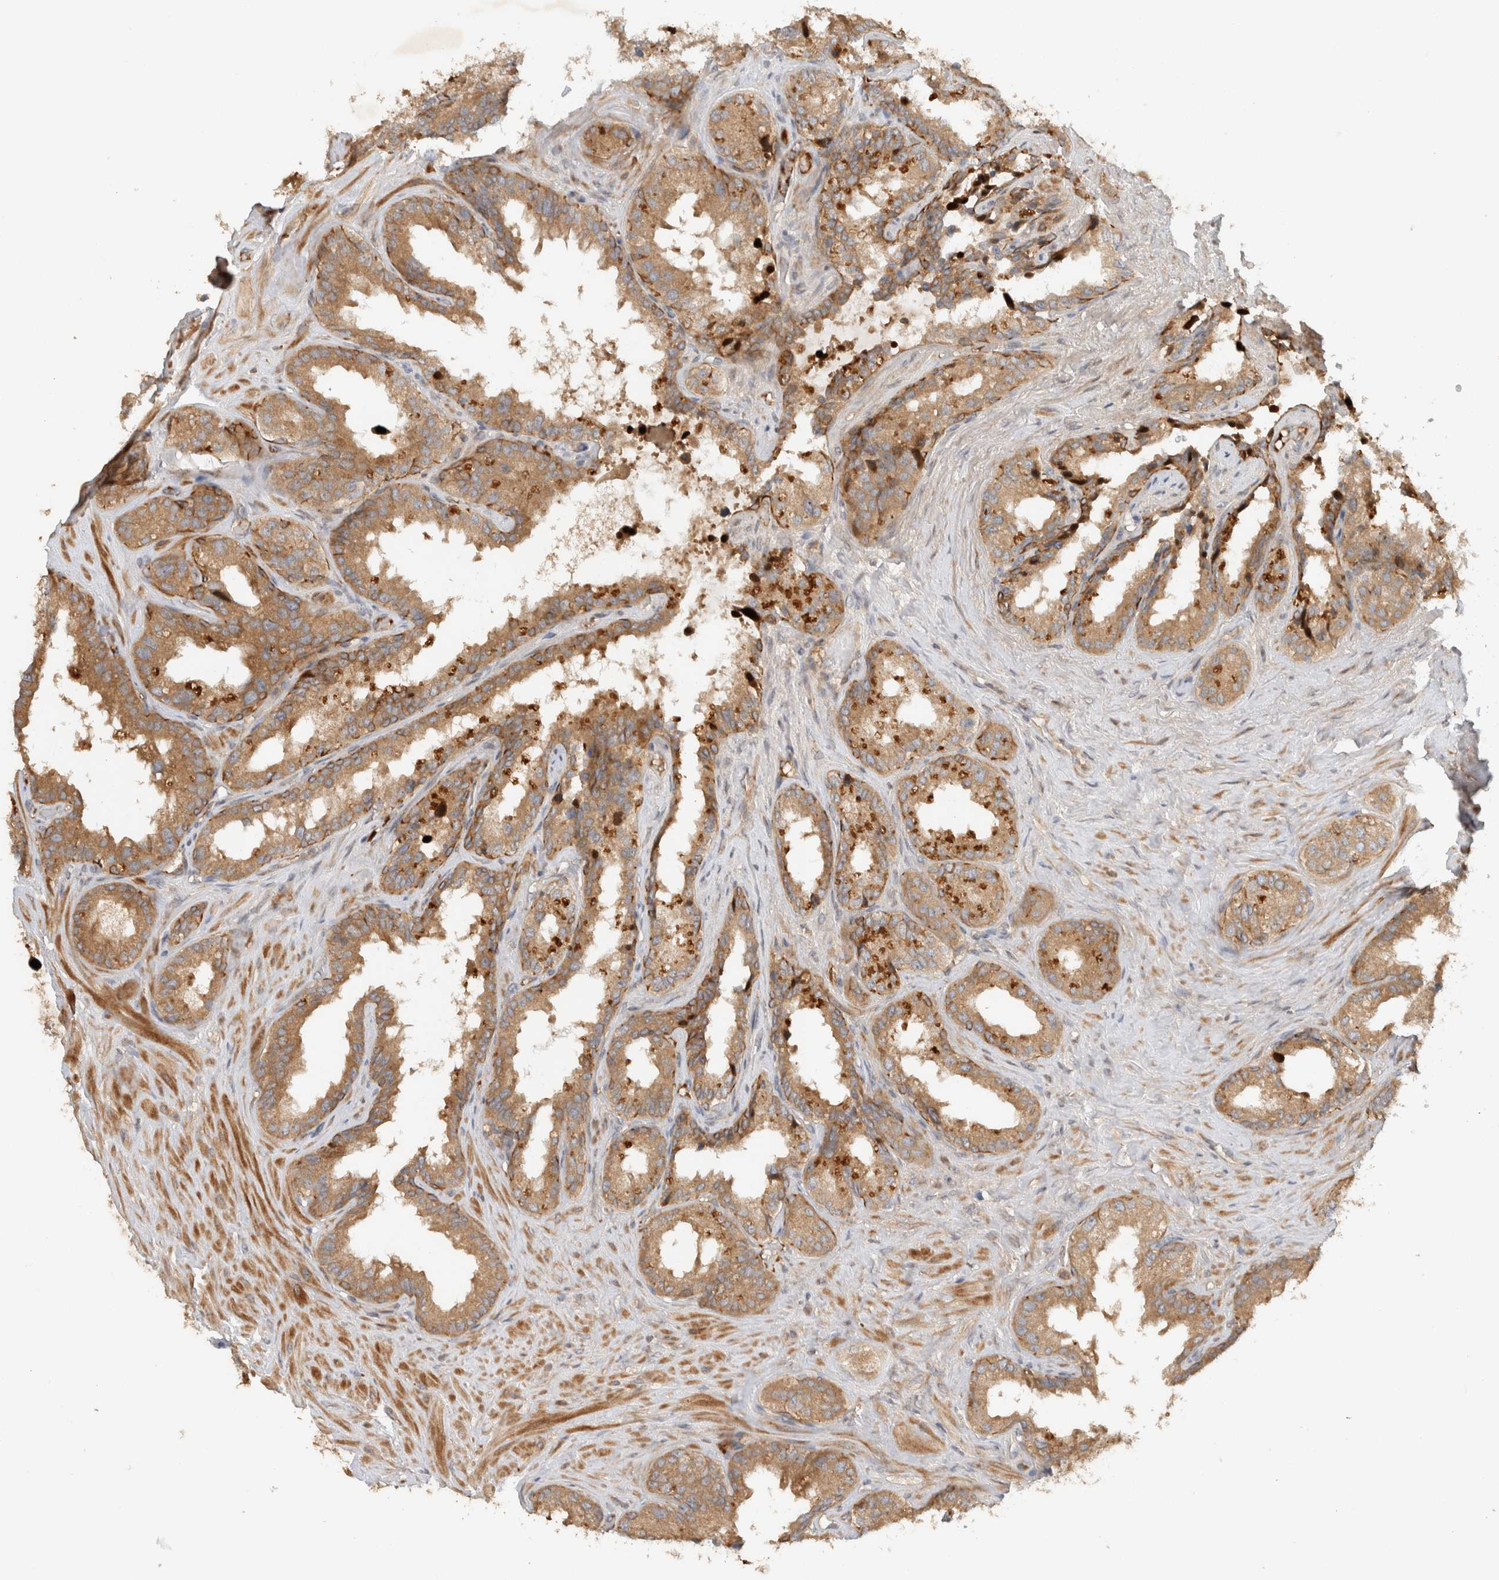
{"staining": {"intensity": "moderate", "quantity": ">75%", "location": "cytoplasmic/membranous"}, "tissue": "seminal vesicle", "cell_type": "Glandular cells", "image_type": "normal", "snomed": [{"axis": "morphology", "description": "Normal tissue, NOS"}, {"axis": "topography", "description": "Seminal veicle"}], "caption": "The image shows a brown stain indicating the presence of a protein in the cytoplasmic/membranous of glandular cells in seminal vesicle.", "gene": "ARMC9", "patient": {"sex": "male", "age": 80}}